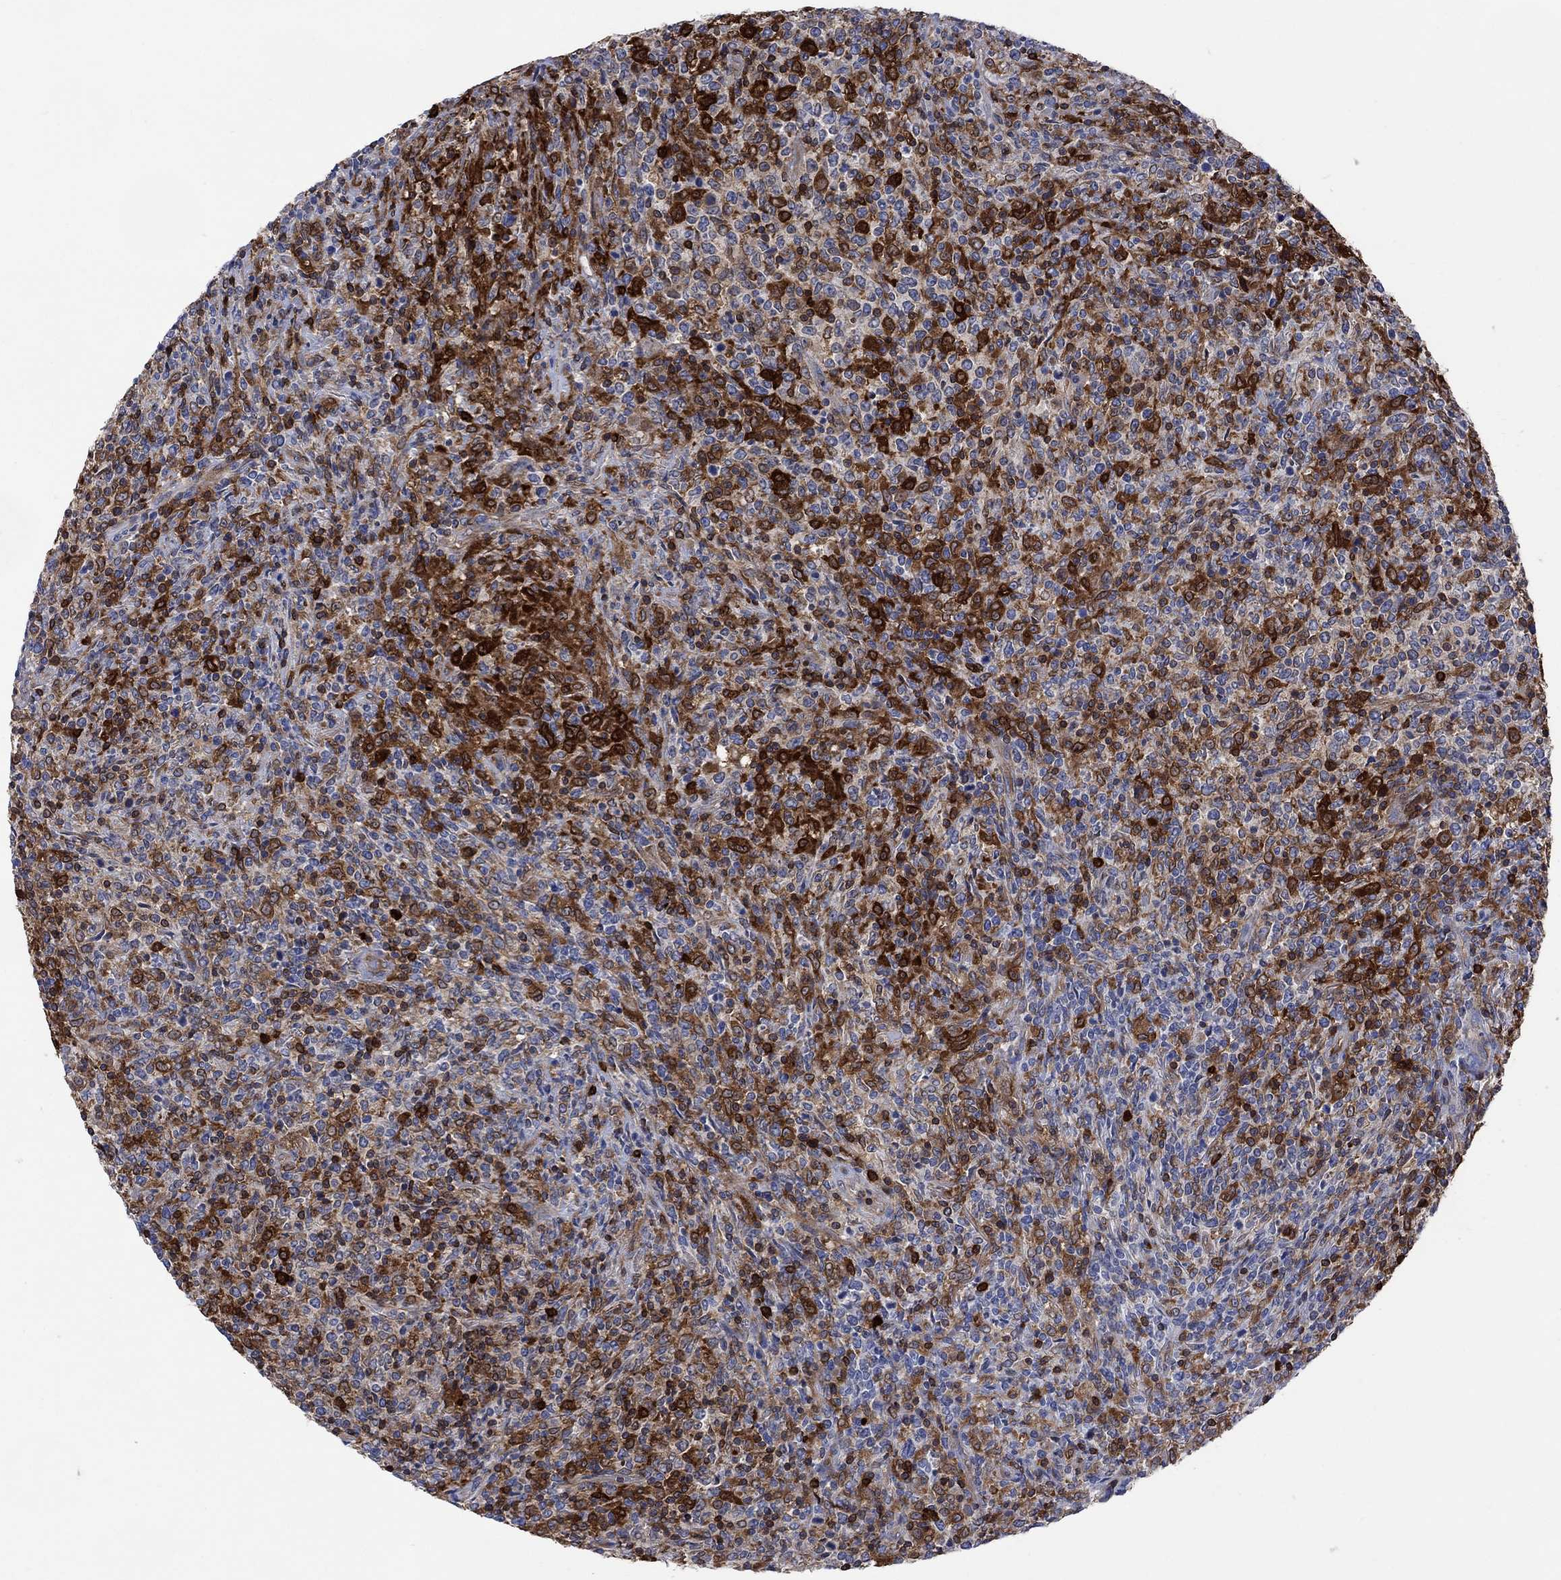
{"staining": {"intensity": "negative", "quantity": "none", "location": "none"}, "tissue": "lymphoma", "cell_type": "Tumor cells", "image_type": "cancer", "snomed": [{"axis": "morphology", "description": "Malignant lymphoma, non-Hodgkin's type, High grade"}, {"axis": "topography", "description": "Lung"}], "caption": "Tumor cells are negative for protein expression in human high-grade malignant lymphoma, non-Hodgkin's type.", "gene": "GBP5", "patient": {"sex": "male", "age": 79}}